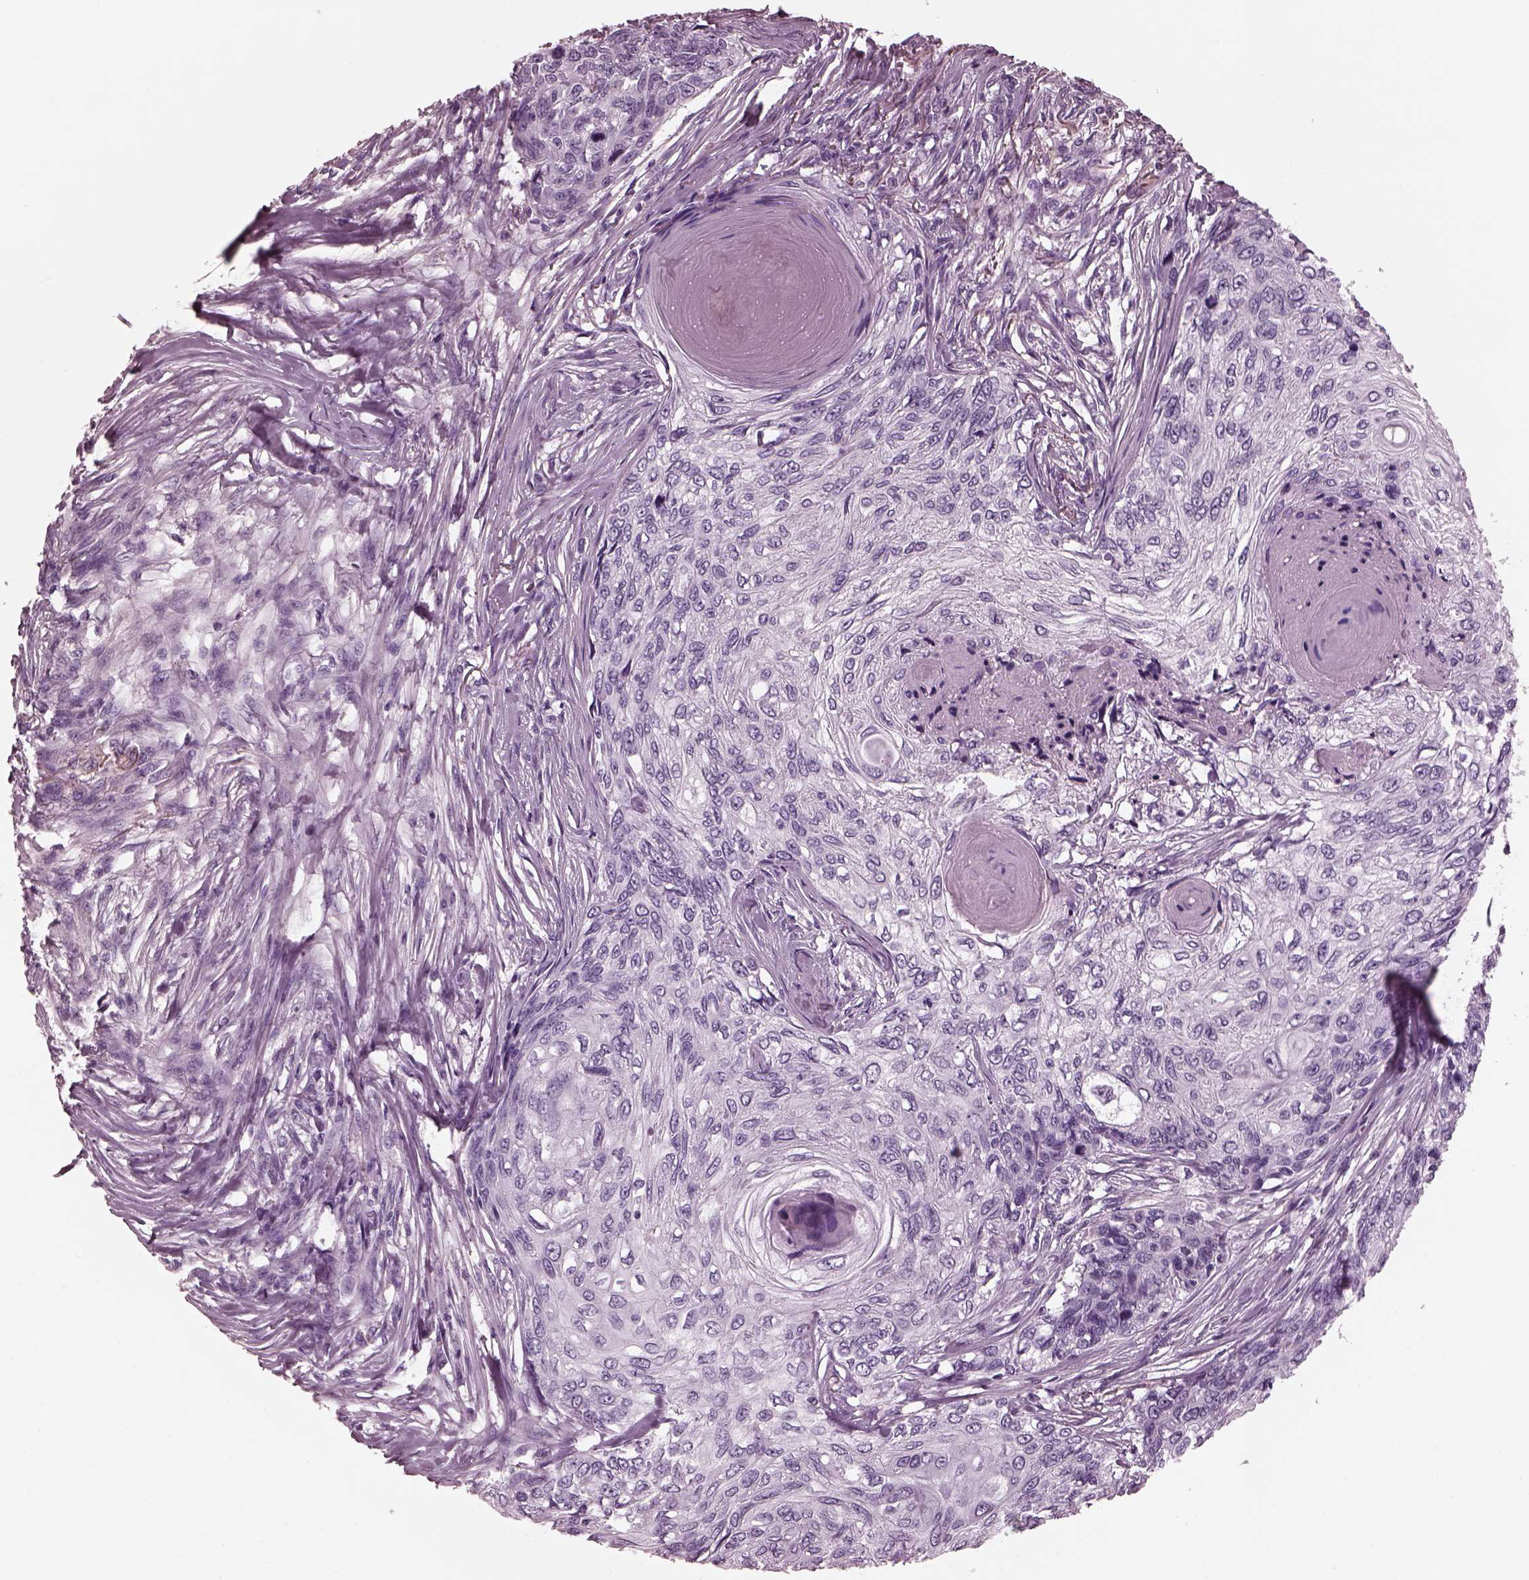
{"staining": {"intensity": "negative", "quantity": "none", "location": "none"}, "tissue": "skin cancer", "cell_type": "Tumor cells", "image_type": "cancer", "snomed": [{"axis": "morphology", "description": "Squamous cell carcinoma, NOS"}, {"axis": "topography", "description": "Skin"}], "caption": "Tumor cells are negative for protein expression in human skin squamous cell carcinoma. The staining is performed using DAB (3,3'-diaminobenzidine) brown chromogen with nuclei counter-stained in using hematoxylin.", "gene": "CGA", "patient": {"sex": "male", "age": 92}}